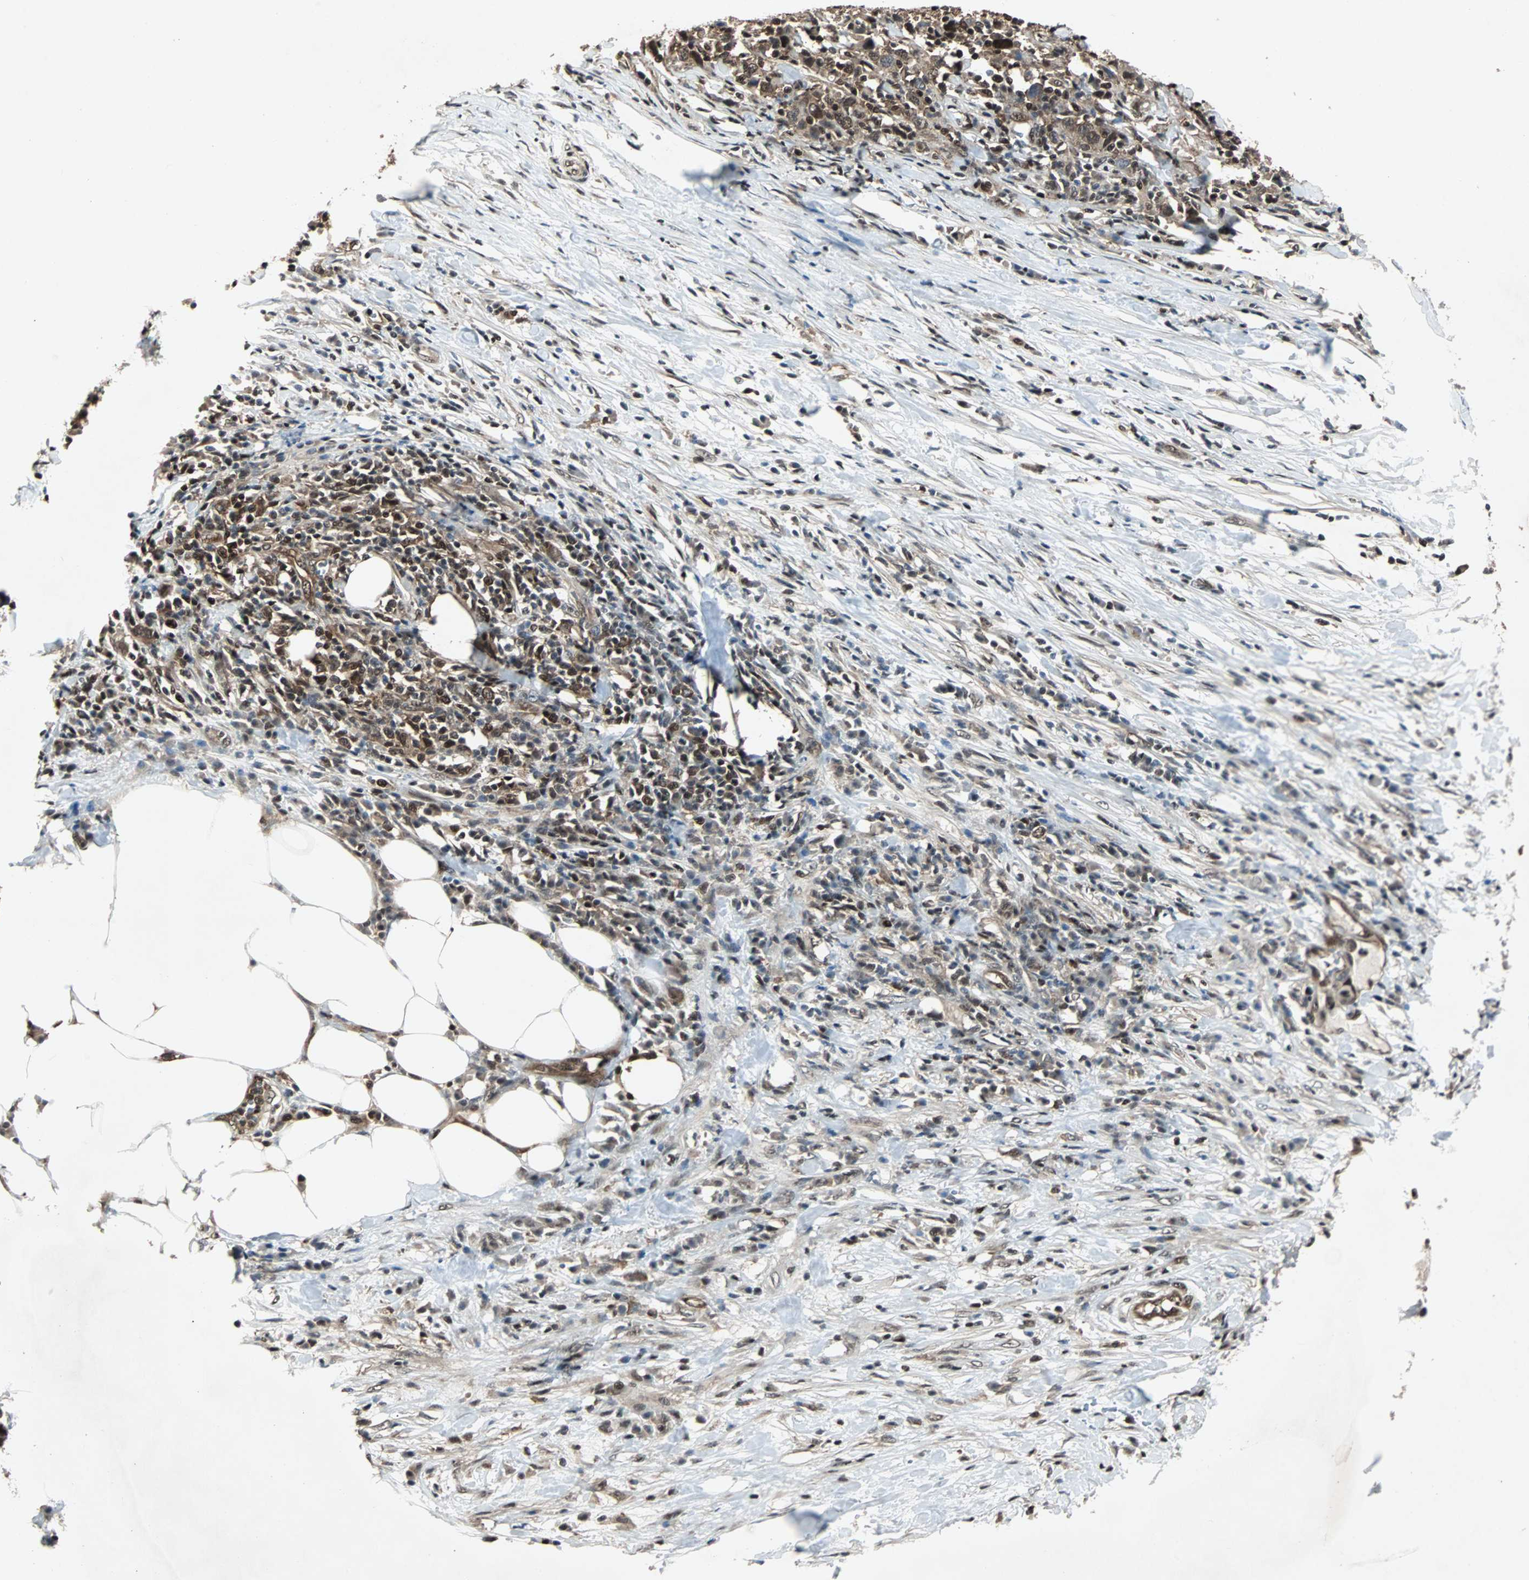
{"staining": {"intensity": "moderate", "quantity": ">75%", "location": "cytoplasmic/membranous,nuclear"}, "tissue": "urothelial cancer", "cell_type": "Tumor cells", "image_type": "cancer", "snomed": [{"axis": "morphology", "description": "Urothelial carcinoma, High grade"}, {"axis": "topography", "description": "Urinary bladder"}], "caption": "A high-resolution micrograph shows immunohistochemistry (IHC) staining of urothelial cancer, which displays moderate cytoplasmic/membranous and nuclear staining in approximately >75% of tumor cells.", "gene": "ACLY", "patient": {"sex": "male", "age": 61}}